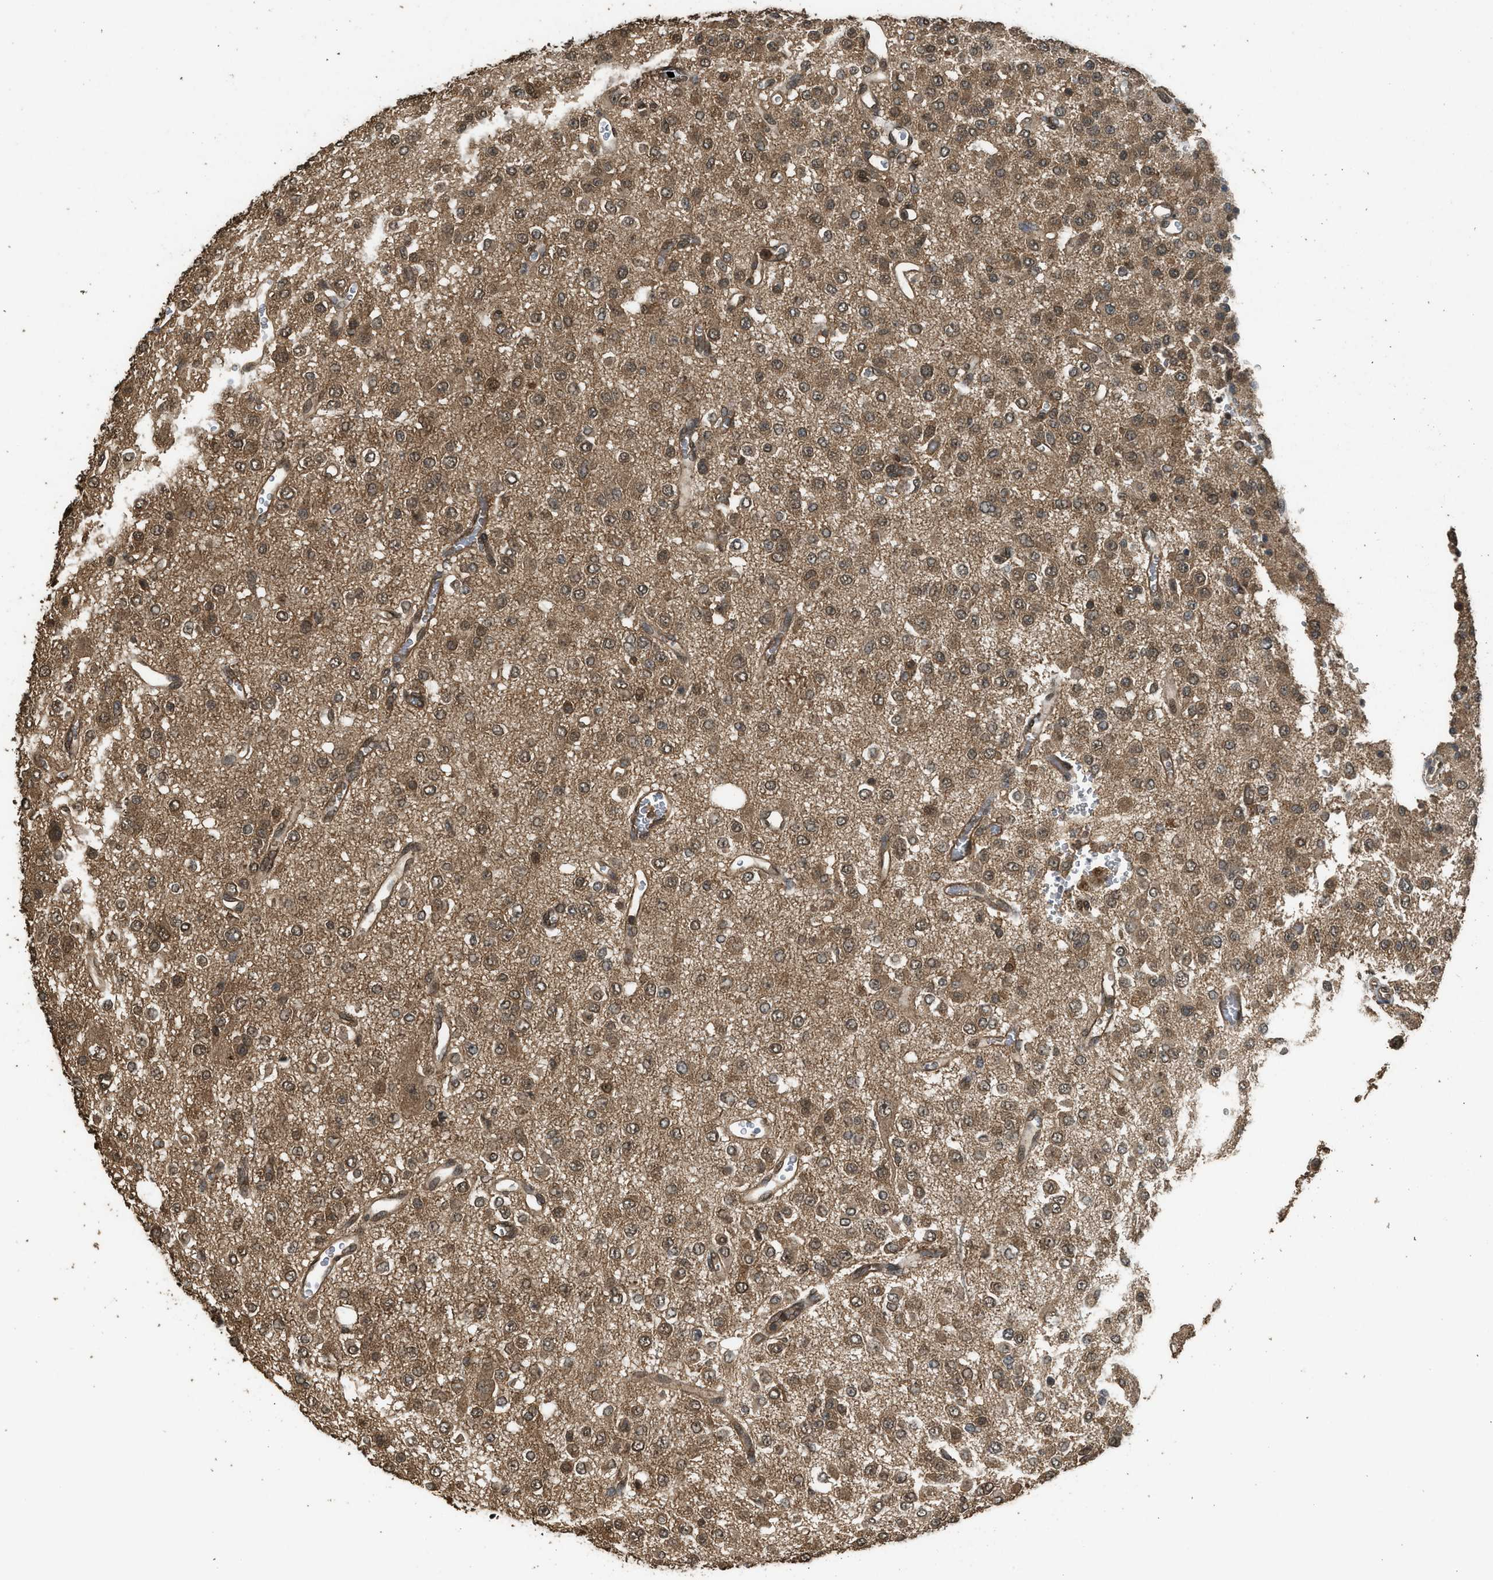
{"staining": {"intensity": "moderate", "quantity": ">75%", "location": "cytoplasmic/membranous,nuclear"}, "tissue": "glioma", "cell_type": "Tumor cells", "image_type": "cancer", "snomed": [{"axis": "morphology", "description": "Glioma, malignant, Low grade"}, {"axis": "topography", "description": "Brain"}], "caption": "Immunohistochemistry (IHC) micrograph of low-grade glioma (malignant) stained for a protein (brown), which exhibits medium levels of moderate cytoplasmic/membranous and nuclear expression in approximately >75% of tumor cells.", "gene": "MYBL2", "patient": {"sex": "male", "age": 38}}